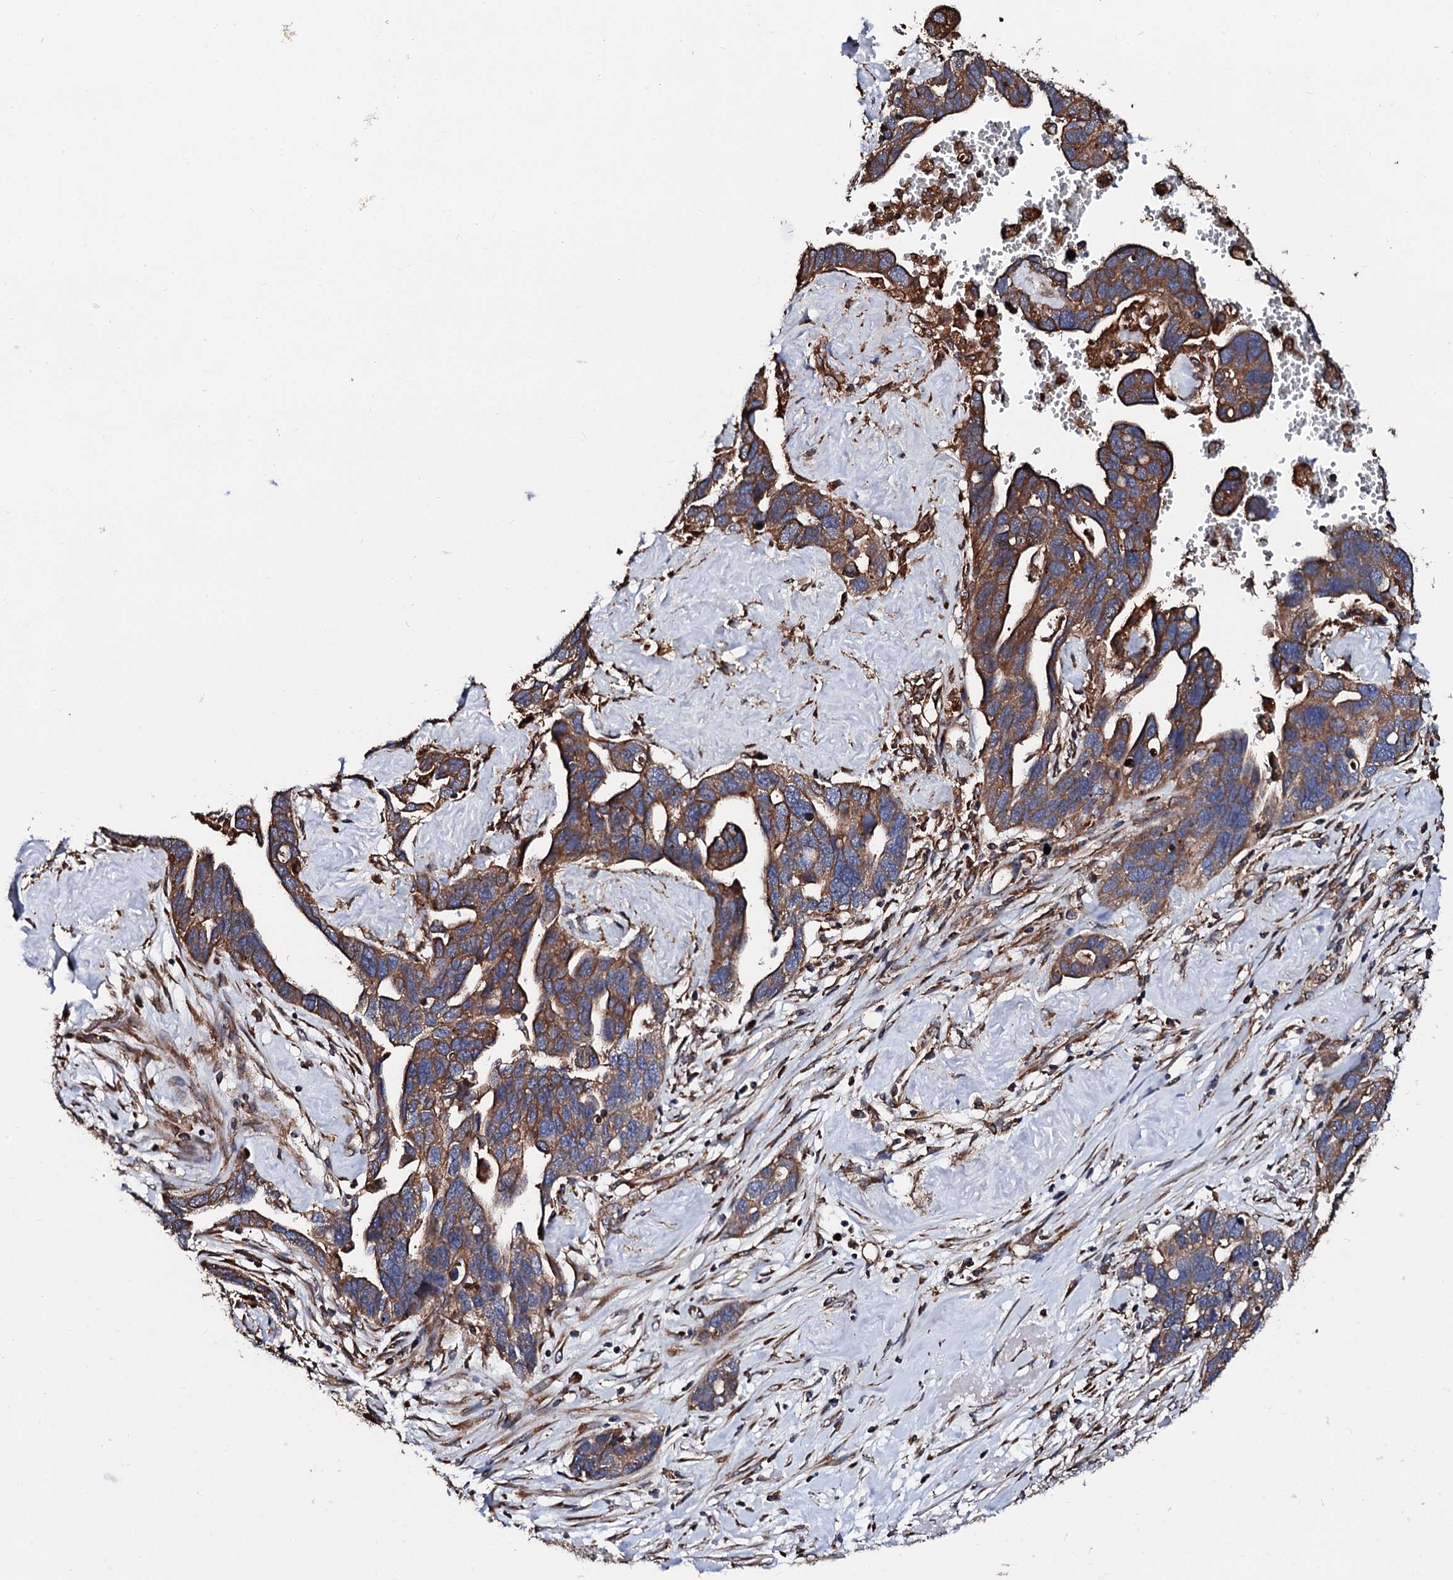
{"staining": {"intensity": "moderate", "quantity": ">75%", "location": "cytoplasmic/membranous"}, "tissue": "ovarian cancer", "cell_type": "Tumor cells", "image_type": "cancer", "snomed": [{"axis": "morphology", "description": "Cystadenocarcinoma, serous, NOS"}, {"axis": "topography", "description": "Ovary"}], "caption": "High-magnification brightfield microscopy of serous cystadenocarcinoma (ovarian) stained with DAB (3,3'-diaminobenzidine) (brown) and counterstained with hematoxylin (blue). tumor cells exhibit moderate cytoplasmic/membranous expression is present in about>75% of cells.", "gene": "CKAP5", "patient": {"sex": "female", "age": 54}}